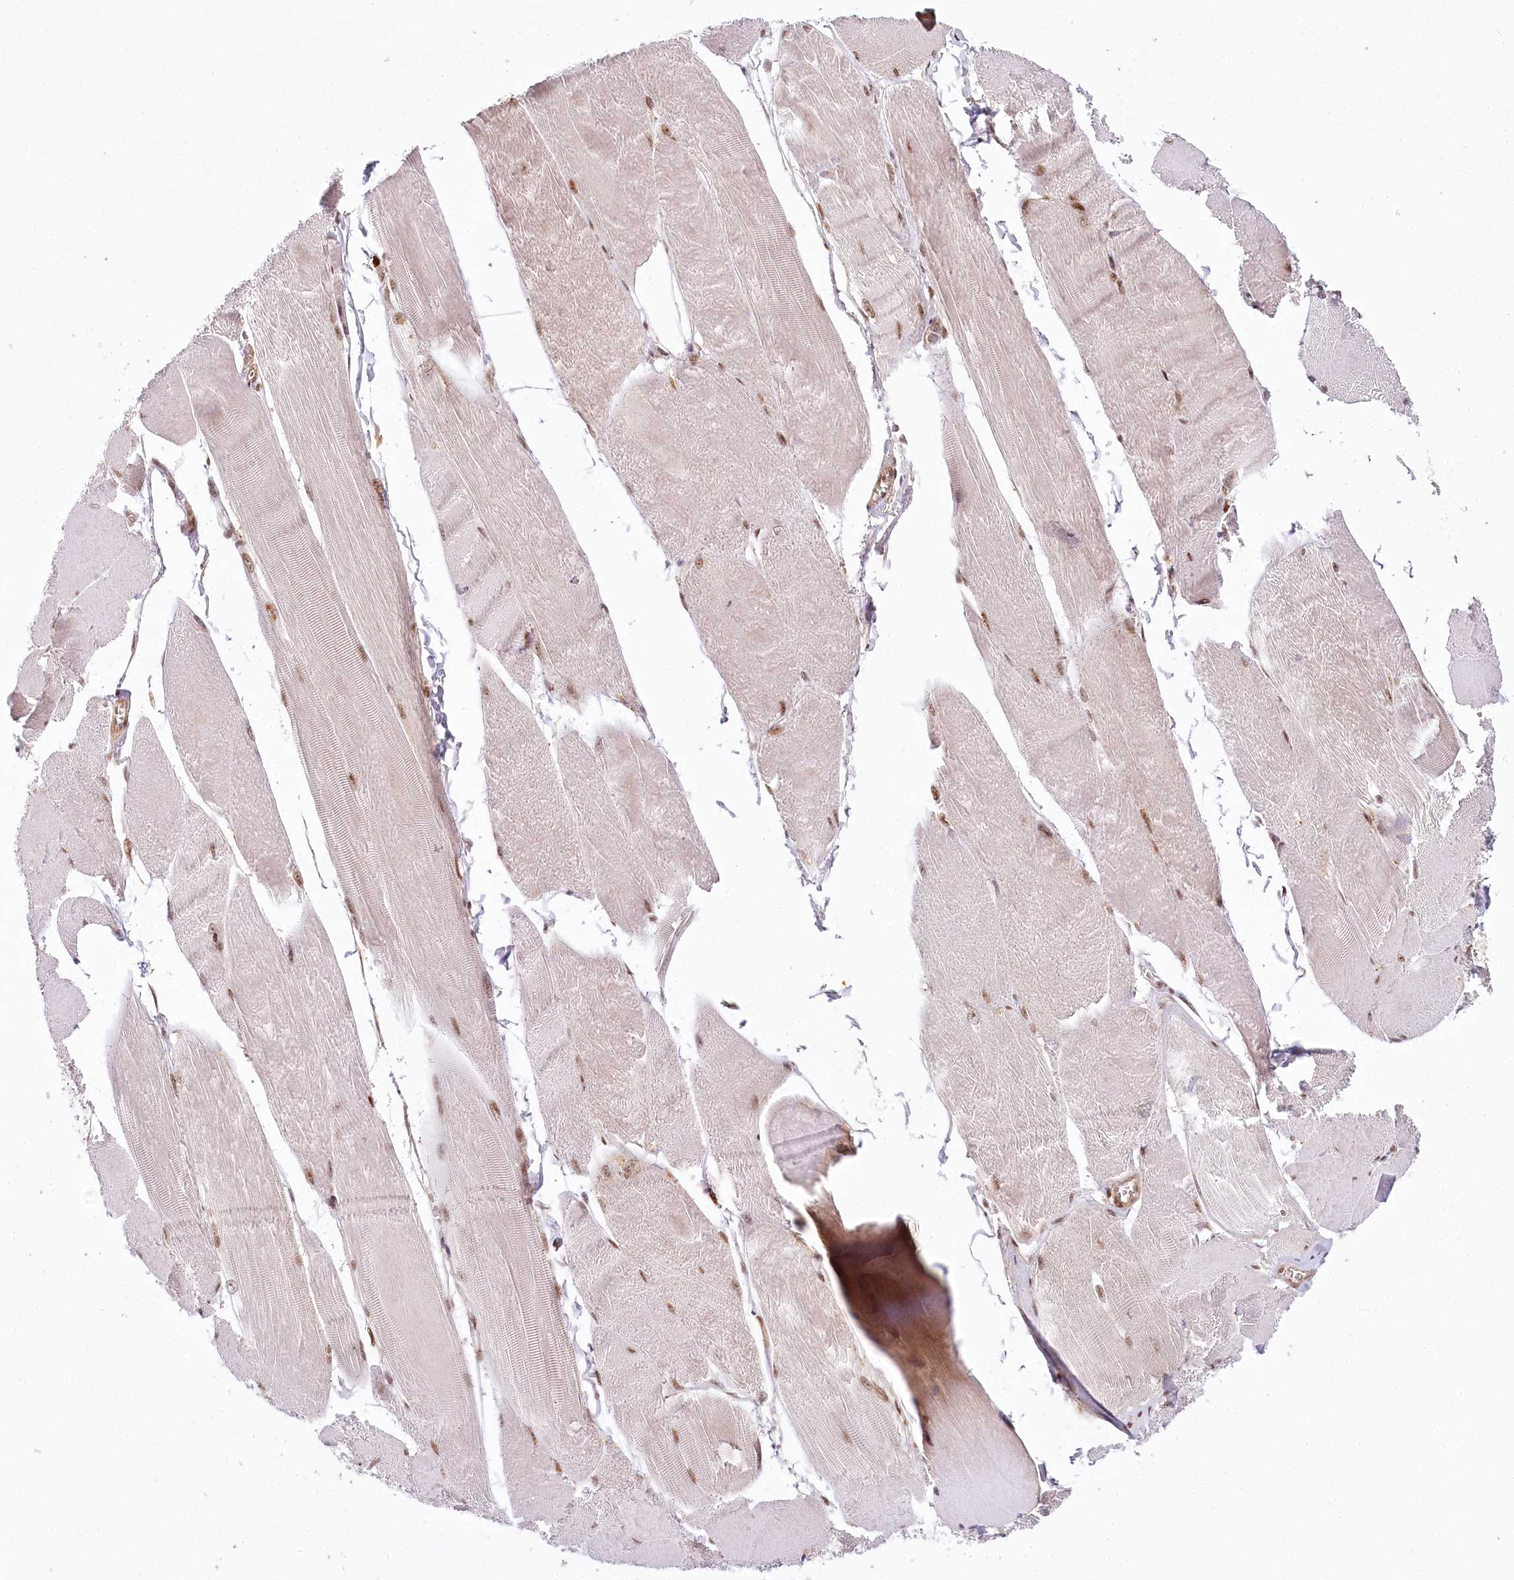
{"staining": {"intensity": "moderate", "quantity": "25%-75%", "location": "cytoplasmic/membranous,nuclear"}, "tissue": "skeletal muscle", "cell_type": "Myocytes", "image_type": "normal", "snomed": [{"axis": "morphology", "description": "Normal tissue, NOS"}, {"axis": "morphology", "description": "Basal cell carcinoma"}, {"axis": "topography", "description": "Skeletal muscle"}], "caption": "Immunohistochemistry (IHC) of normal skeletal muscle shows medium levels of moderate cytoplasmic/membranous,nuclear staining in about 25%-75% of myocytes. (Stains: DAB in brown, nuclei in blue, Microscopy: brightfield microscopy at high magnification).", "gene": "TUBGCP2", "patient": {"sex": "female", "age": 64}}